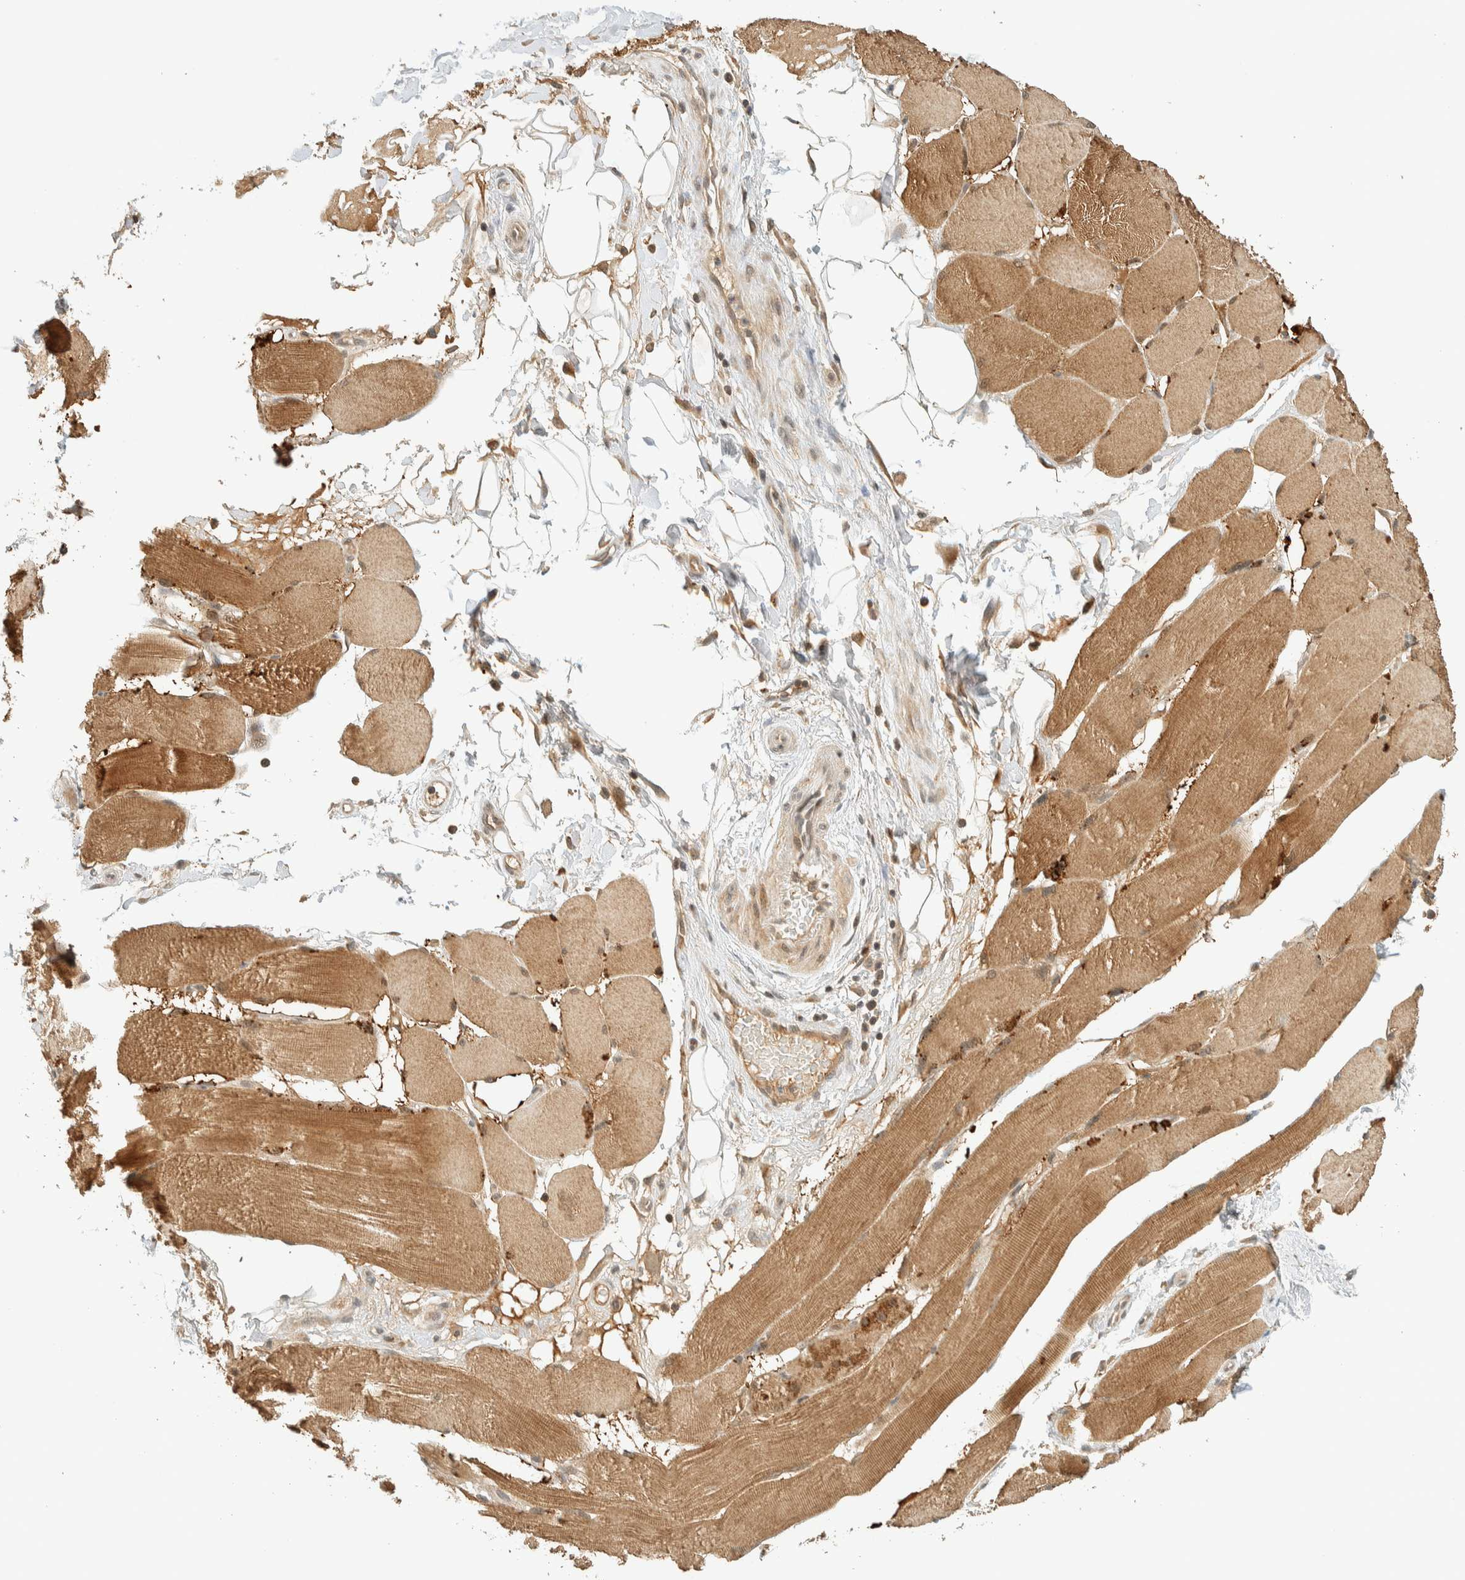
{"staining": {"intensity": "moderate", "quantity": ">75%", "location": "cytoplasmic/membranous,nuclear"}, "tissue": "skeletal muscle", "cell_type": "Myocytes", "image_type": "normal", "snomed": [{"axis": "morphology", "description": "Normal tissue, NOS"}, {"axis": "topography", "description": "Skin"}, {"axis": "topography", "description": "Skeletal muscle"}], "caption": "Immunohistochemical staining of normal human skeletal muscle reveals >75% levels of moderate cytoplasmic/membranous,nuclear protein positivity in about >75% of myocytes.", "gene": "KIFAP3", "patient": {"sex": "male", "age": 83}}